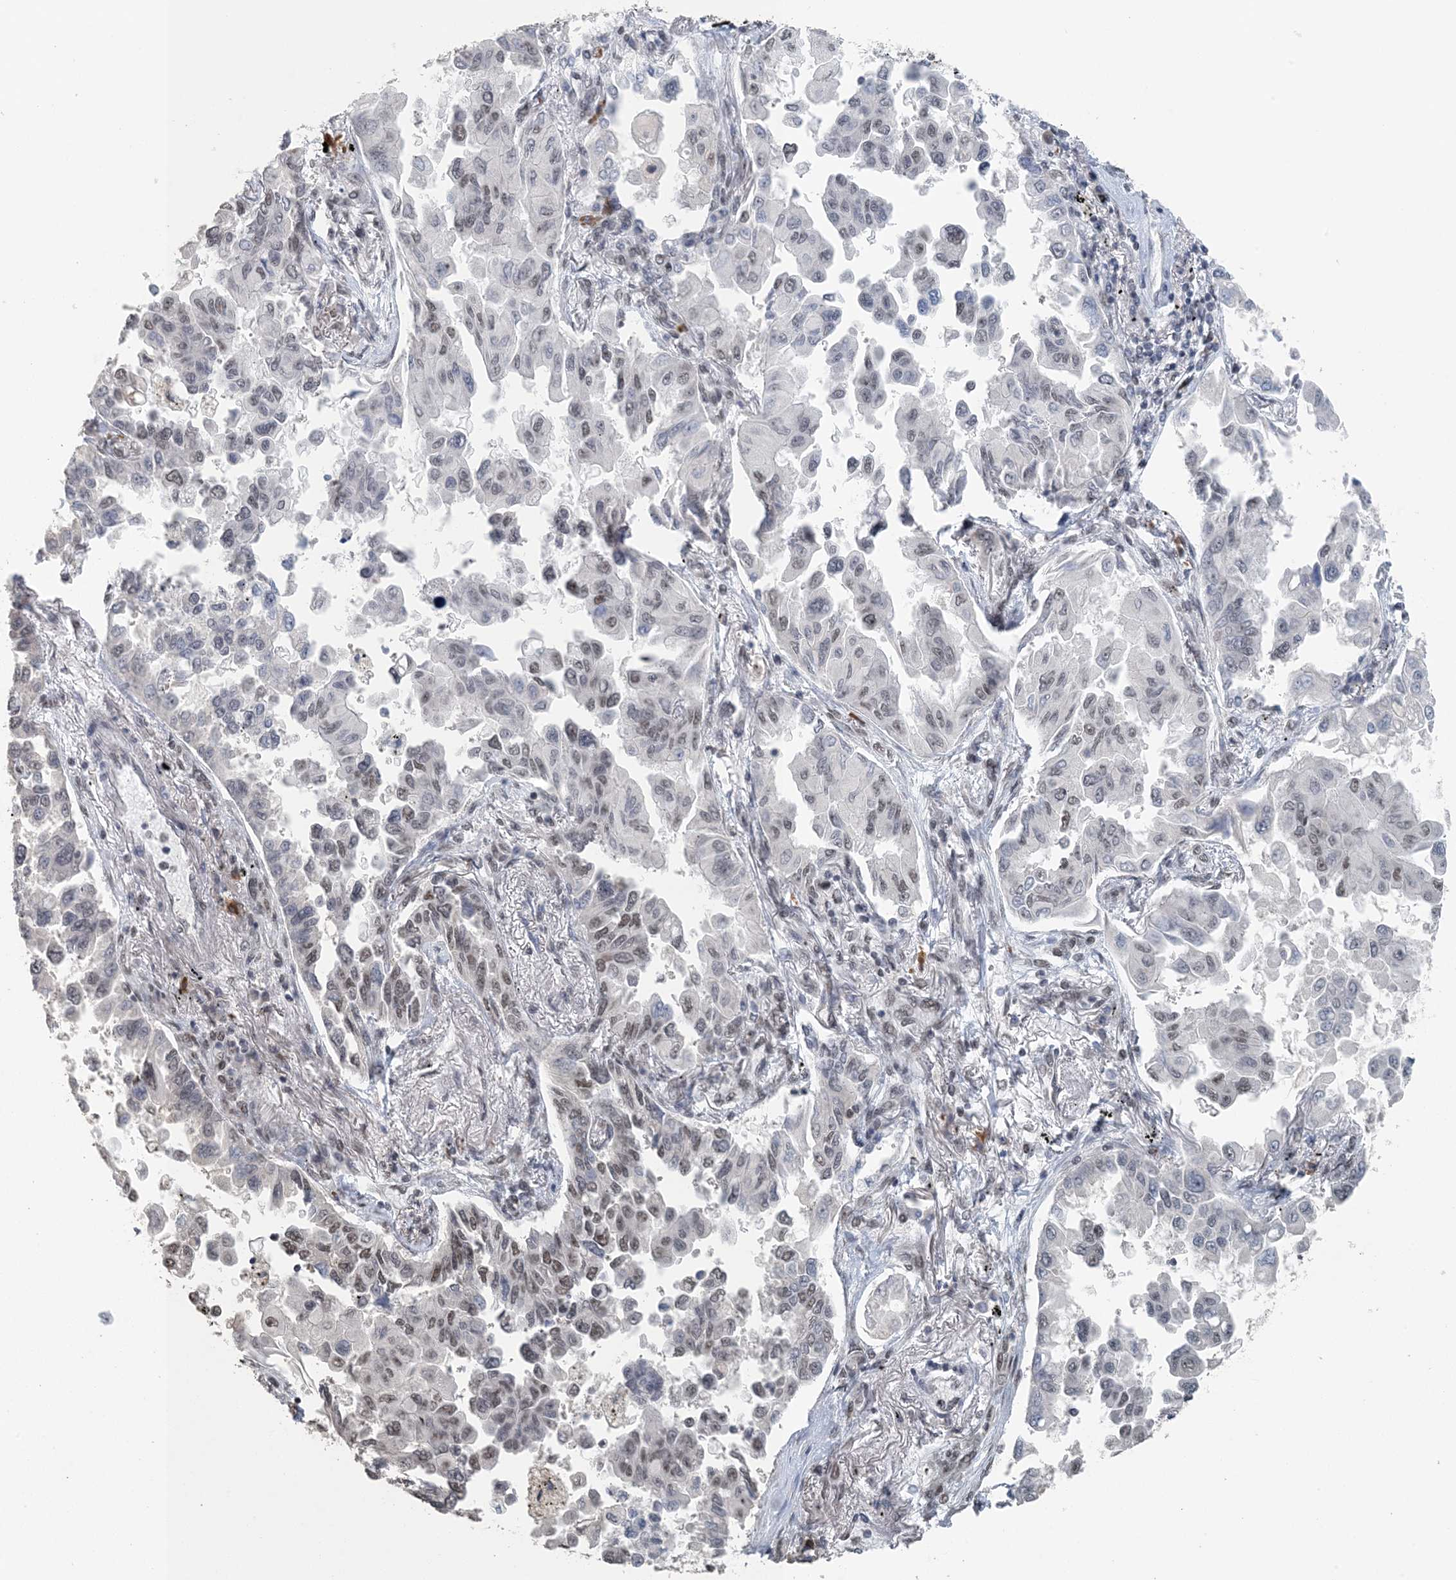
{"staining": {"intensity": "weak", "quantity": "<25%", "location": "nuclear"}, "tissue": "lung cancer", "cell_type": "Tumor cells", "image_type": "cancer", "snomed": [{"axis": "morphology", "description": "Adenocarcinoma, NOS"}, {"axis": "topography", "description": "Lung"}], "caption": "High magnification brightfield microscopy of lung adenocarcinoma stained with DAB (brown) and counterstained with hematoxylin (blue): tumor cells show no significant staining. Nuclei are stained in blue.", "gene": "MBD2", "patient": {"sex": "female", "age": 67}}